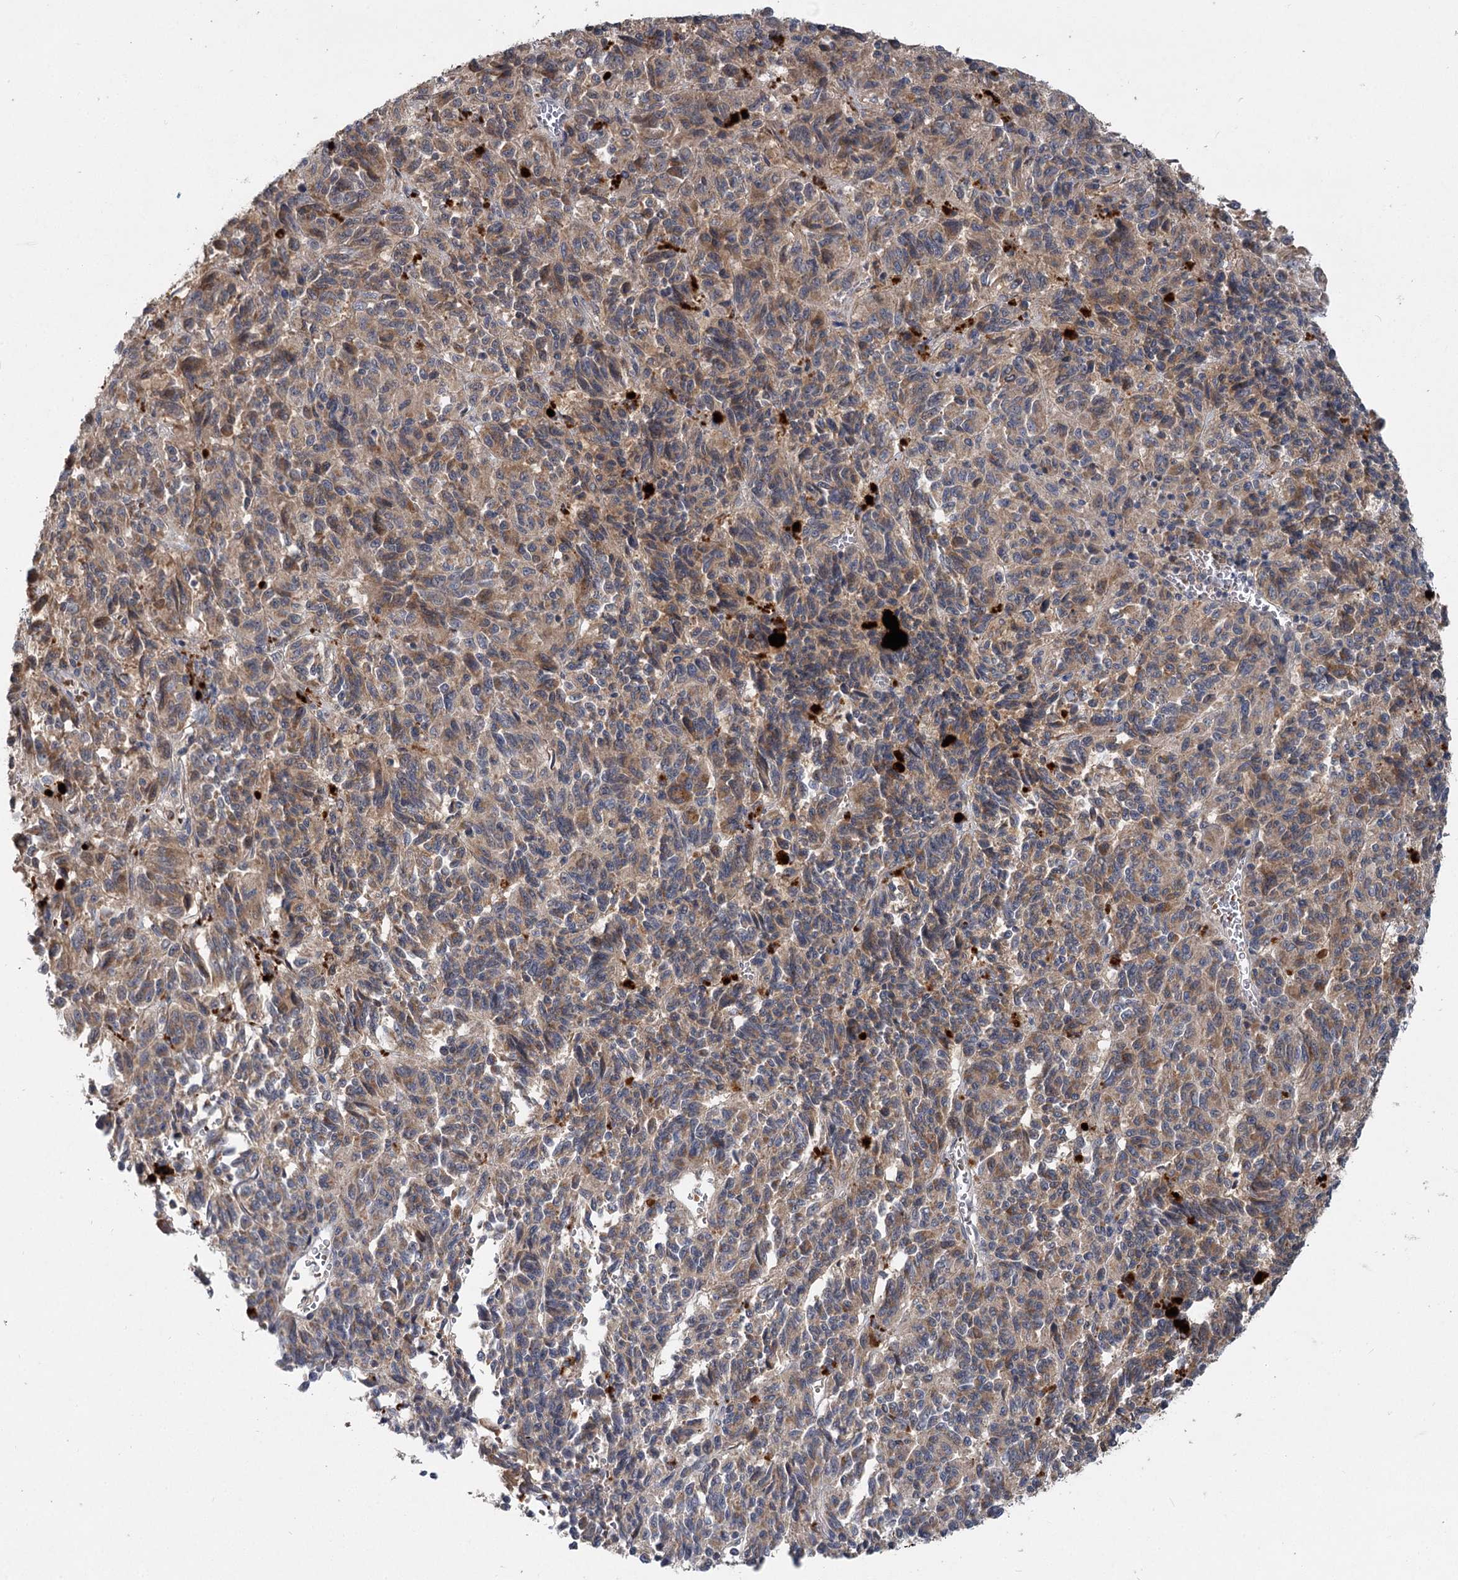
{"staining": {"intensity": "weak", "quantity": ">75%", "location": "cytoplasmic/membranous"}, "tissue": "melanoma", "cell_type": "Tumor cells", "image_type": "cancer", "snomed": [{"axis": "morphology", "description": "Malignant melanoma, Metastatic site"}, {"axis": "topography", "description": "Lung"}], "caption": "Protein analysis of malignant melanoma (metastatic site) tissue demonstrates weak cytoplasmic/membranous staining in approximately >75% of tumor cells.", "gene": "PYROXD2", "patient": {"sex": "male", "age": 64}}